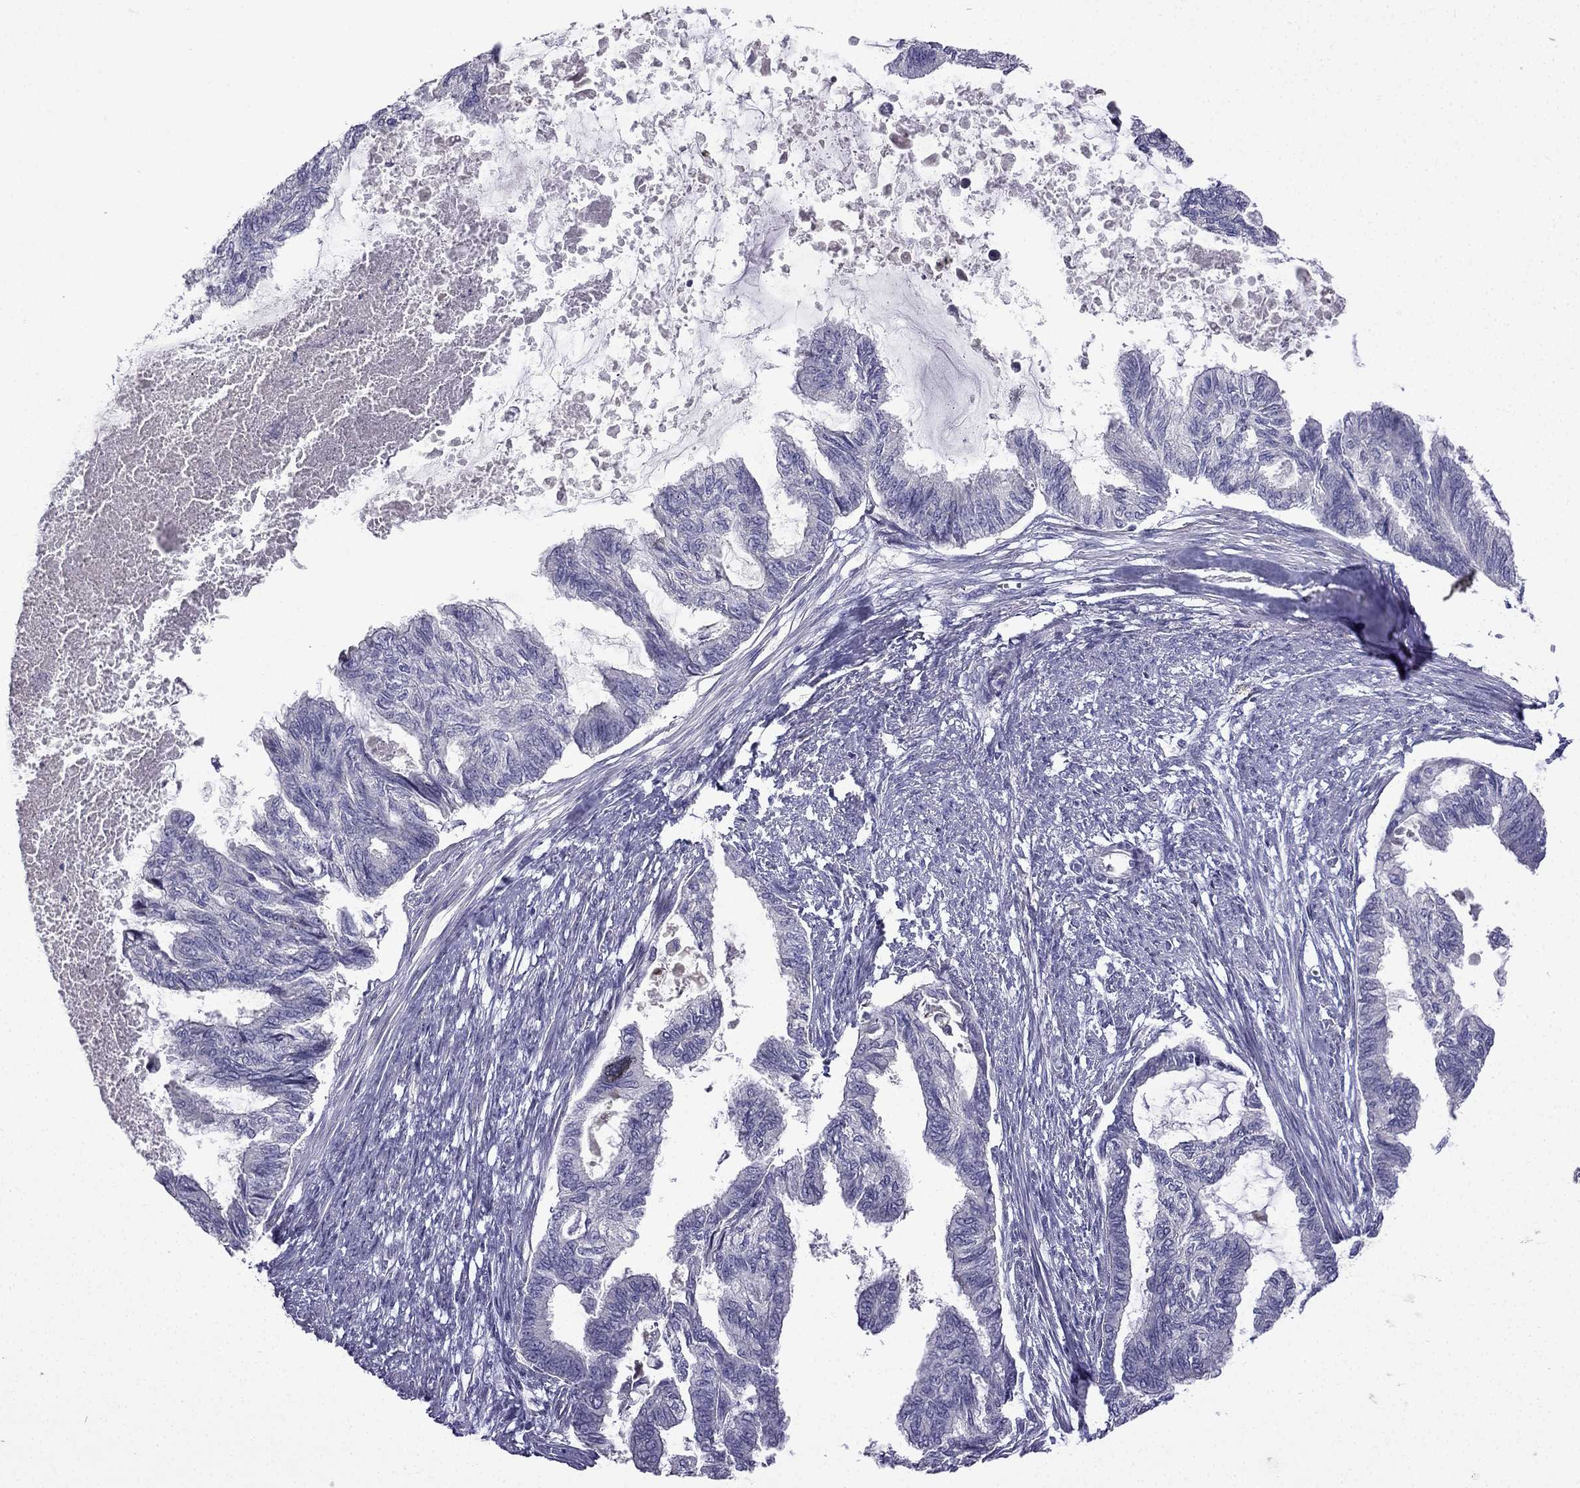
{"staining": {"intensity": "negative", "quantity": "none", "location": "none"}, "tissue": "endometrial cancer", "cell_type": "Tumor cells", "image_type": "cancer", "snomed": [{"axis": "morphology", "description": "Adenocarcinoma, NOS"}, {"axis": "topography", "description": "Endometrium"}], "caption": "IHC of endometrial adenocarcinoma shows no positivity in tumor cells.", "gene": "UHRF1", "patient": {"sex": "female", "age": 86}}